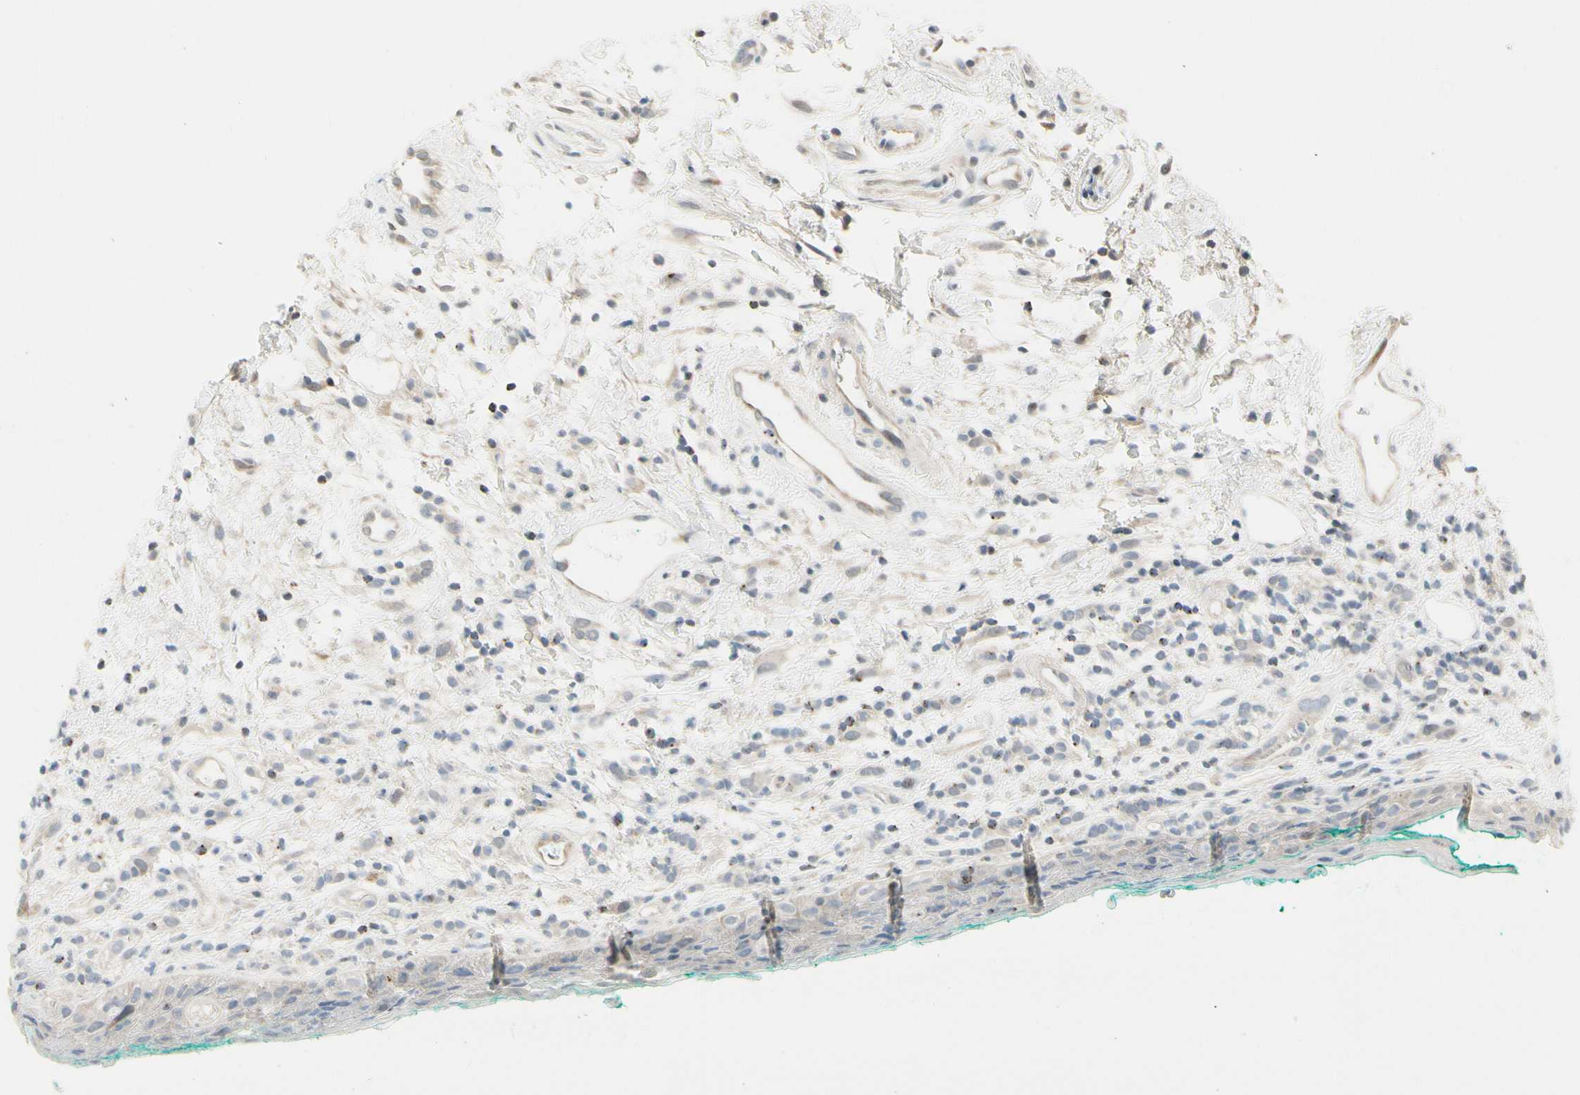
{"staining": {"intensity": "negative", "quantity": "none", "location": "none"}, "tissue": "oral mucosa", "cell_type": "Squamous epithelial cells", "image_type": "normal", "snomed": [{"axis": "morphology", "description": "Normal tissue, NOS"}, {"axis": "topography", "description": "Skeletal muscle"}, {"axis": "topography", "description": "Oral tissue"}, {"axis": "topography", "description": "Peripheral nerve tissue"}], "caption": "High power microscopy image of an immunohistochemistry histopathology image of unremarkable oral mucosa, revealing no significant staining in squamous epithelial cells. The staining is performed using DAB (3,3'-diaminobenzidine) brown chromogen with nuclei counter-stained in using hematoxylin.", "gene": "EVC", "patient": {"sex": "female", "age": 84}}